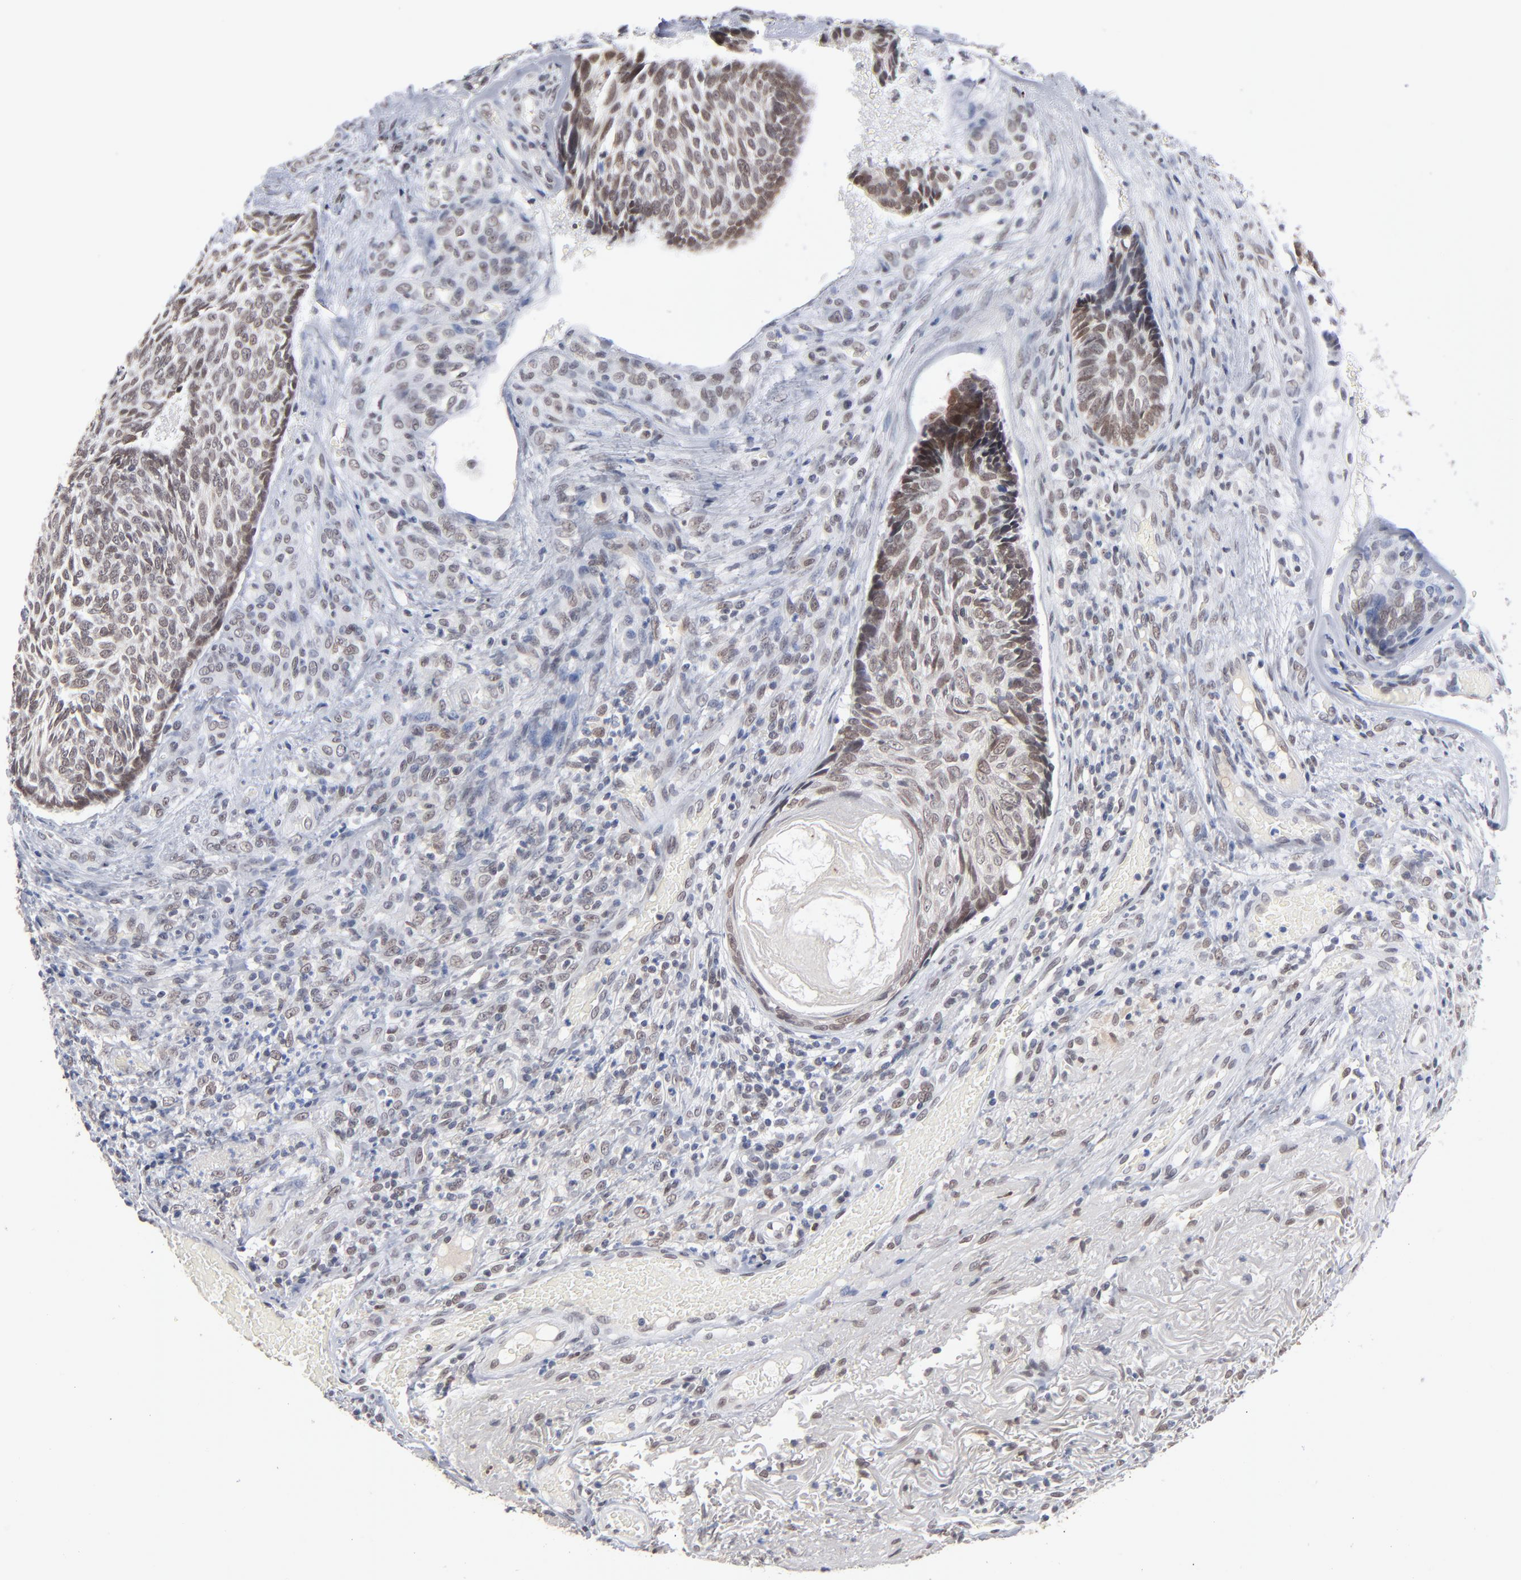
{"staining": {"intensity": "weak", "quantity": "<25%", "location": "cytoplasmic/membranous"}, "tissue": "skin cancer", "cell_type": "Tumor cells", "image_type": "cancer", "snomed": [{"axis": "morphology", "description": "Basal cell carcinoma"}, {"axis": "topography", "description": "Skin"}], "caption": "Protein analysis of skin cancer shows no significant staining in tumor cells.", "gene": "MBIP", "patient": {"sex": "male", "age": 72}}